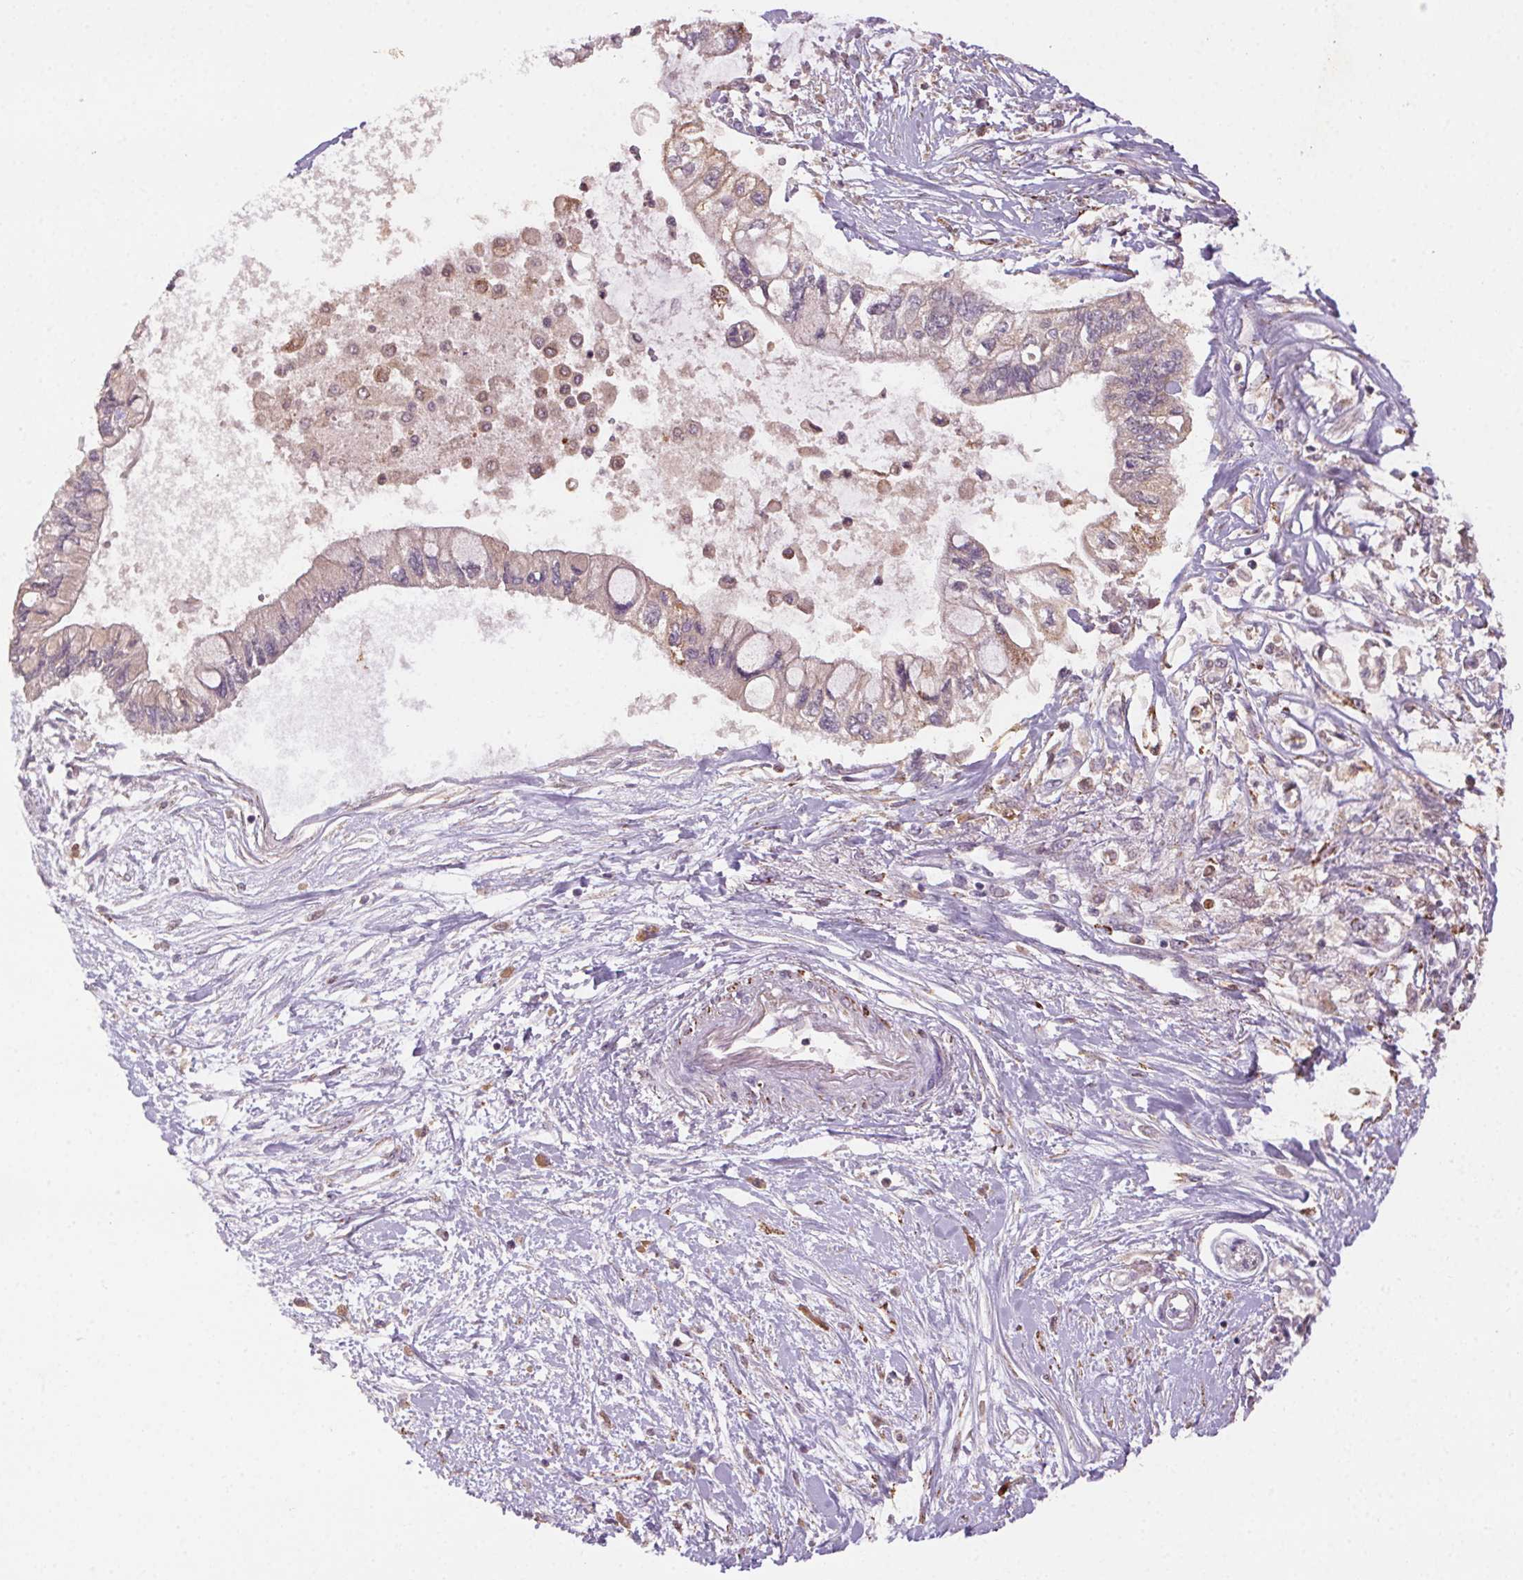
{"staining": {"intensity": "weak", "quantity": "<25%", "location": "cytoplasmic/membranous"}, "tissue": "pancreatic cancer", "cell_type": "Tumor cells", "image_type": "cancer", "snomed": [{"axis": "morphology", "description": "Adenocarcinoma, NOS"}, {"axis": "topography", "description": "Pancreas"}], "caption": "The photomicrograph reveals no significant positivity in tumor cells of pancreatic adenocarcinoma. (DAB immunohistochemistry (IHC), high magnification).", "gene": "FNBP1L", "patient": {"sex": "female", "age": 77}}